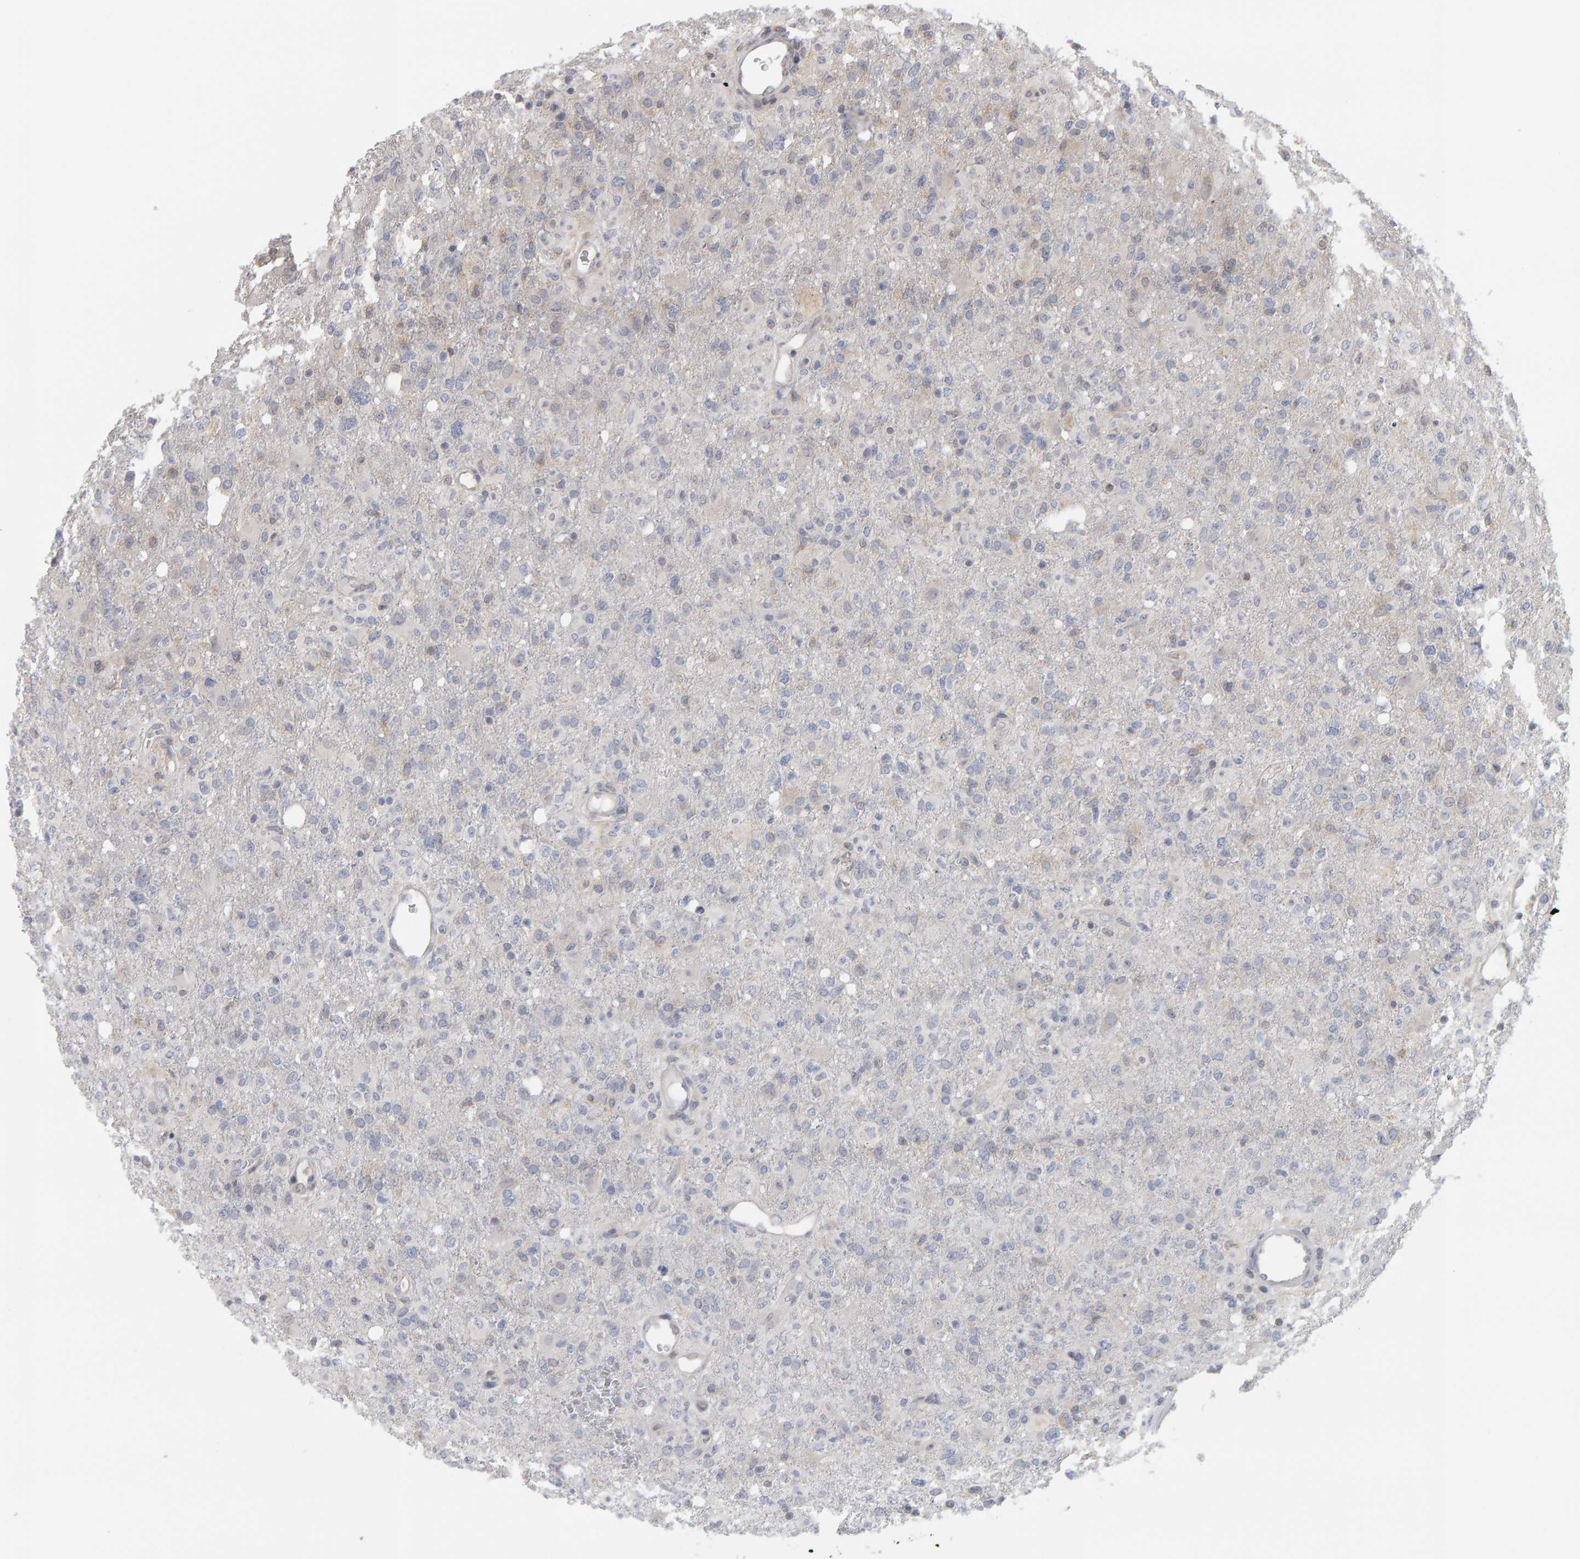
{"staining": {"intensity": "negative", "quantity": "none", "location": "none"}, "tissue": "glioma", "cell_type": "Tumor cells", "image_type": "cancer", "snomed": [{"axis": "morphology", "description": "Glioma, malignant, High grade"}, {"axis": "topography", "description": "Brain"}], "caption": "This is an immunohistochemistry photomicrograph of human malignant glioma (high-grade). There is no staining in tumor cells.", "gene": "MSRA", "patient": {"sex": "female", "age": 57}}